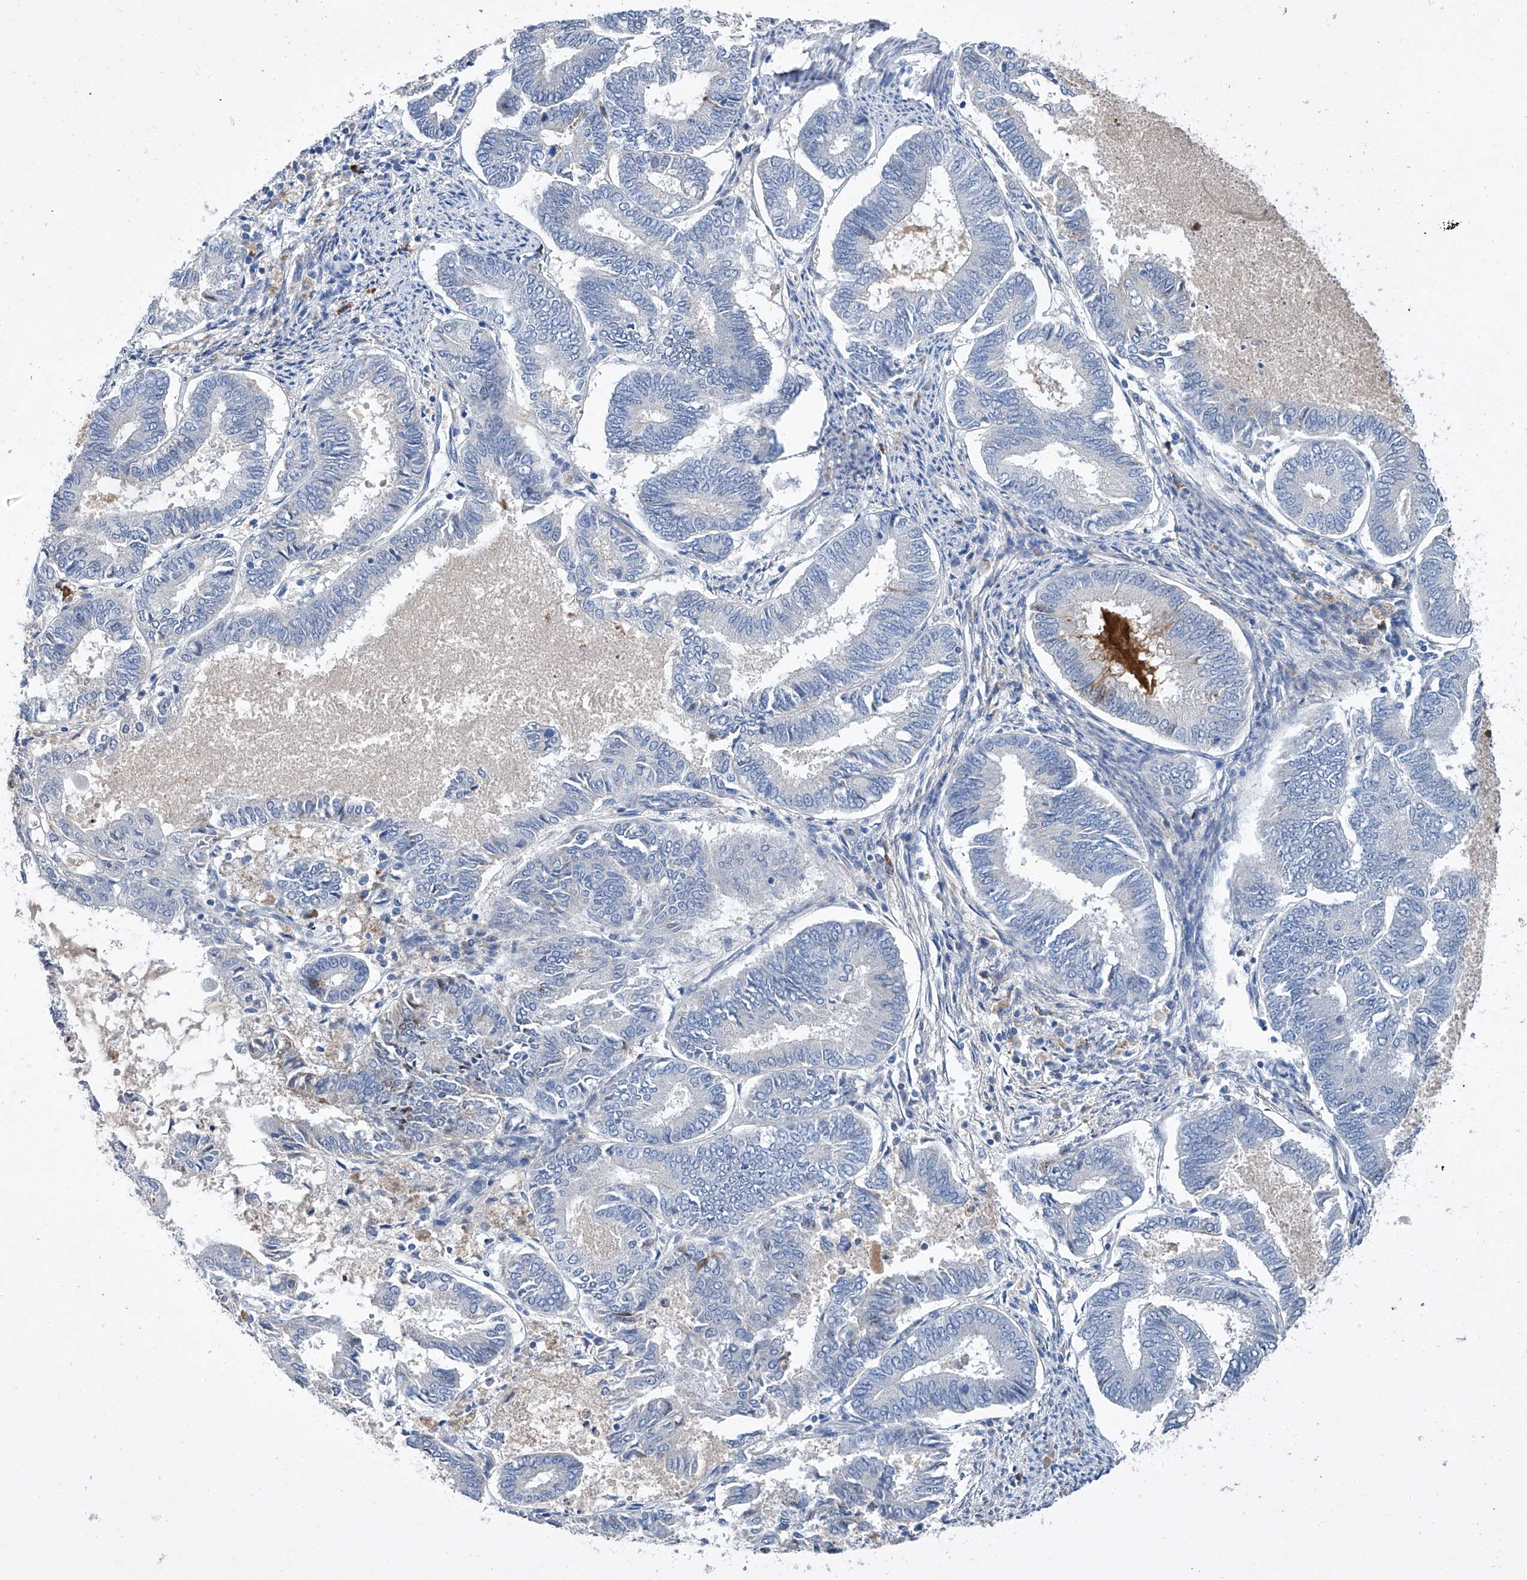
{"staining": {"intensity": "negative", "quantity": "none", "location": "none"}, "tissue": "endometrial cancer", "cell_type": "Tumor cells", "image_type": "cancer", "snomed": [{"axis": "morphology", "description": "Adenocarcinoma, NOS"}, {"axis": "topography", "description": "Endometrium"}], "caption": "Immunohistochemical staining of endometrial cancer demonstrates no significant staining in tumor cells.", "gene": "GPT", "patient": {"sex": "female", "age": 86}}